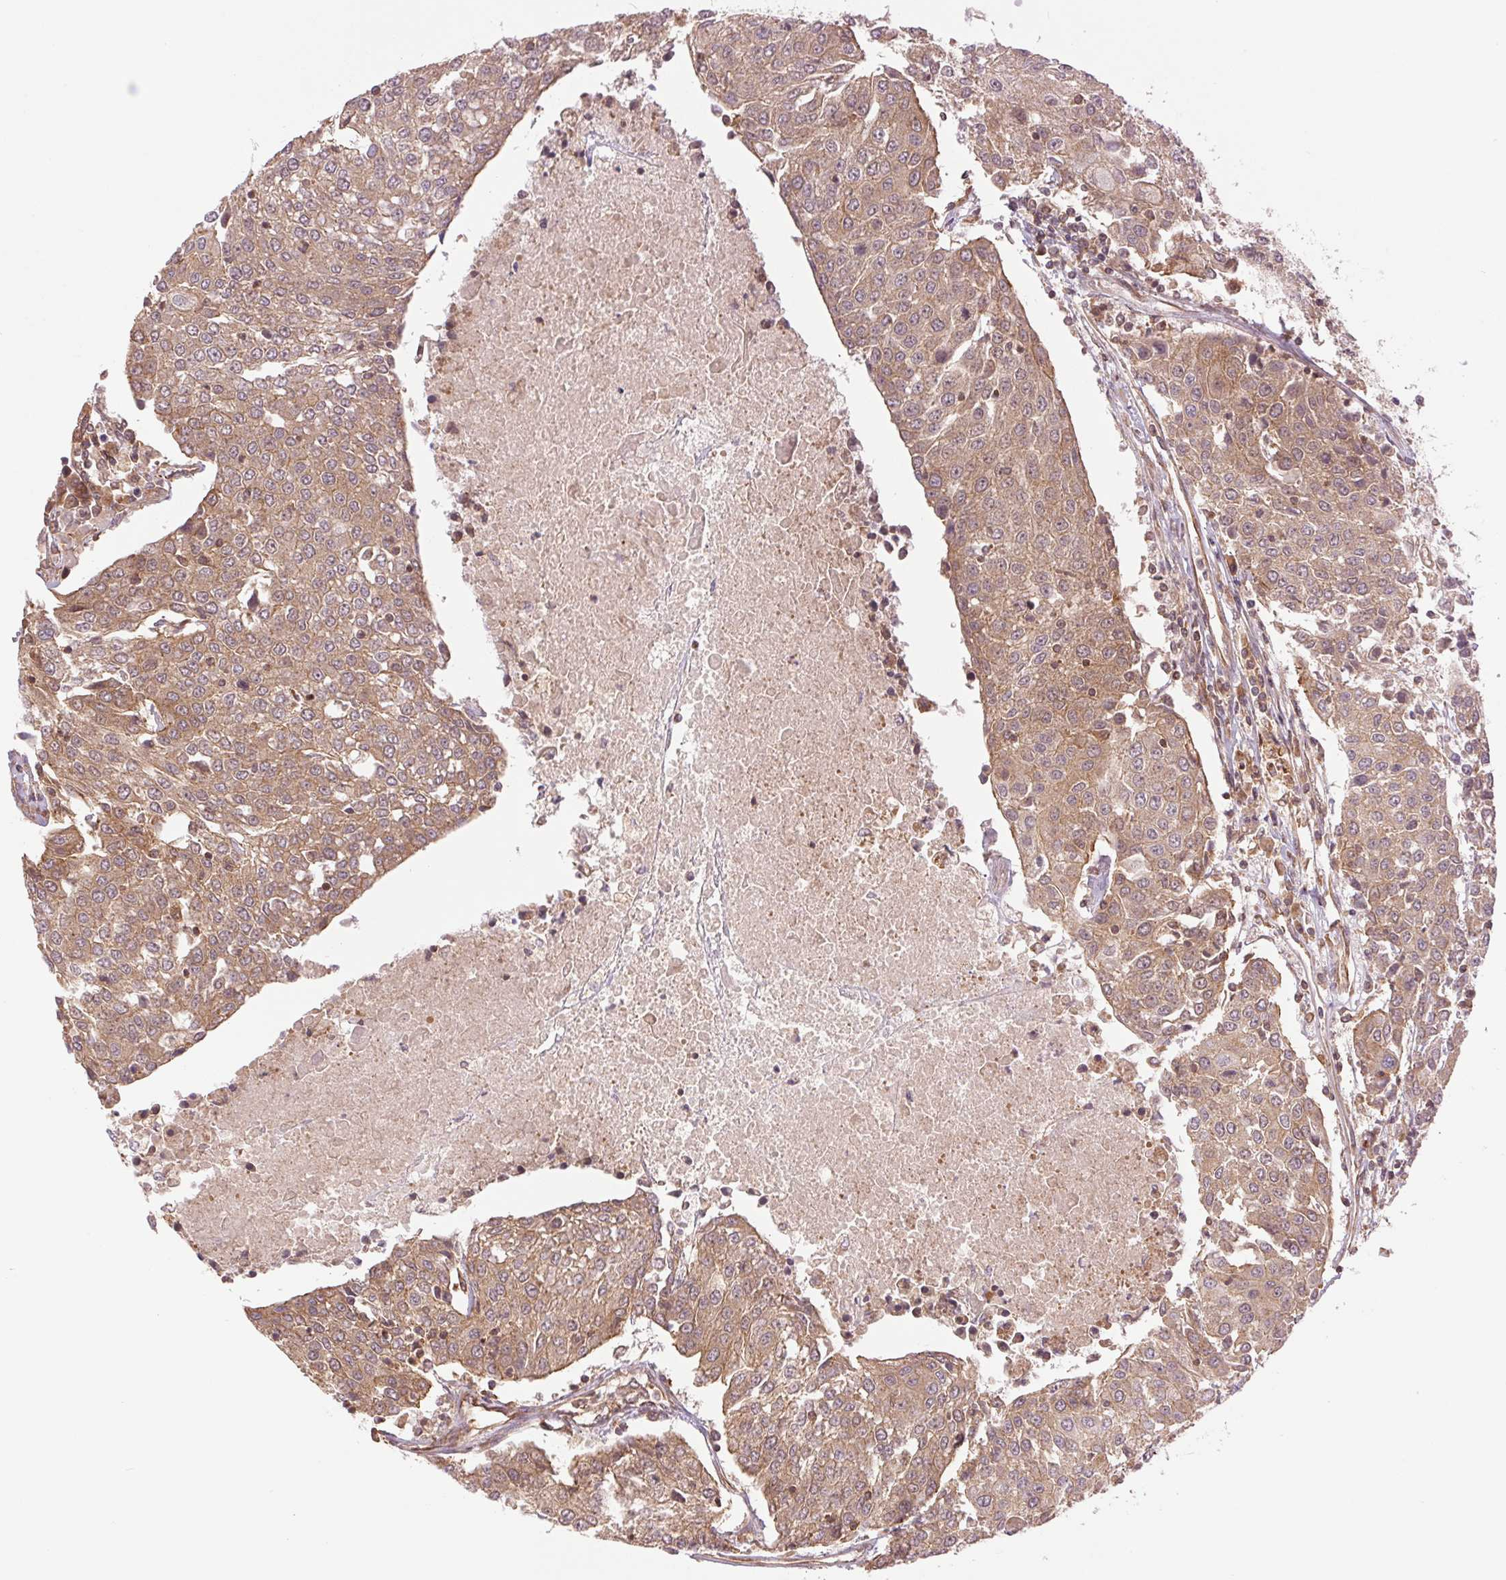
{"staining": {"intensity": "moderate", "quantity": ">75%", "location": "cytoplasmic/membranous"}, "tissue": "urothelial cancer", "cell_type": "Tumor cells", "image_type": "cancer", "snomed": [{"axis": "morphology", "description": "Urothelial carcinoma, High grade"}, {"axis": "topography", "description": "Urinary bladder"}], "caption": "This micrograph displays IHC staining of urothelial cancer, with medium moderate cytoplasmic/membranous positivity in about >75% of tumor cells.", "gene": "STARD7", "patient": {"sex": "female", "age": 85}}